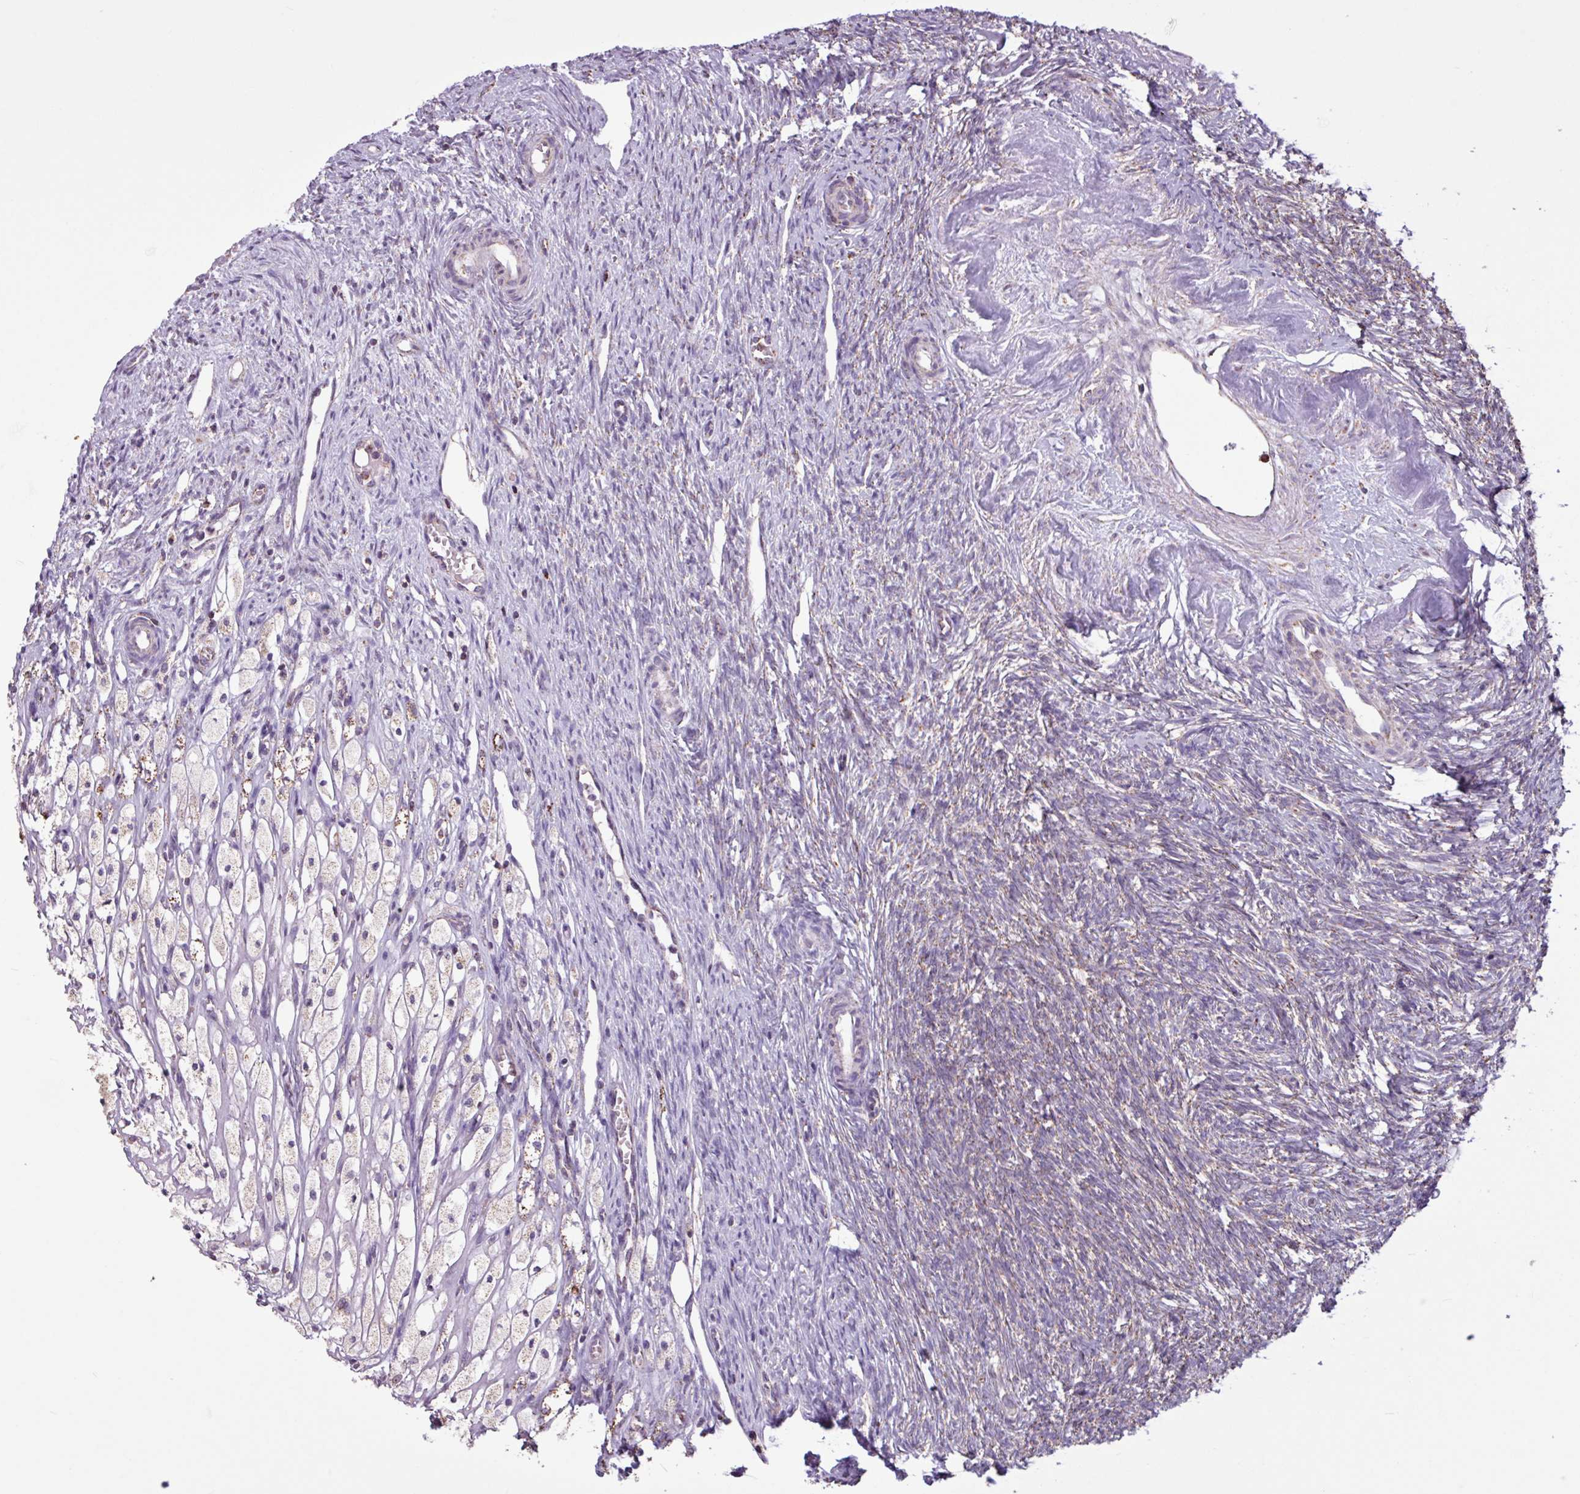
{"staining": {"intensity": "strong", "quantity": ">75%", "location": "cytoplasmic/membranous"}, "tissue": "ovary", "cell_type": "Follicle cells", "image_type": "normal", "snomed": [{"axis": "morphology", "description": "Normal tissue, NOS"}, {"axis": "topography", "description": "Ovary"}], "caption": "This photomicrograph demonstrates benign ovary stained with IHC to label a protein in brown. The cytoplasmic/membranous of follicle cells show strong positivity for the protein. Nuclei are counter-stained blue.", "gene": "ALG8", "patient": {"sex": "female", "age": 51}}